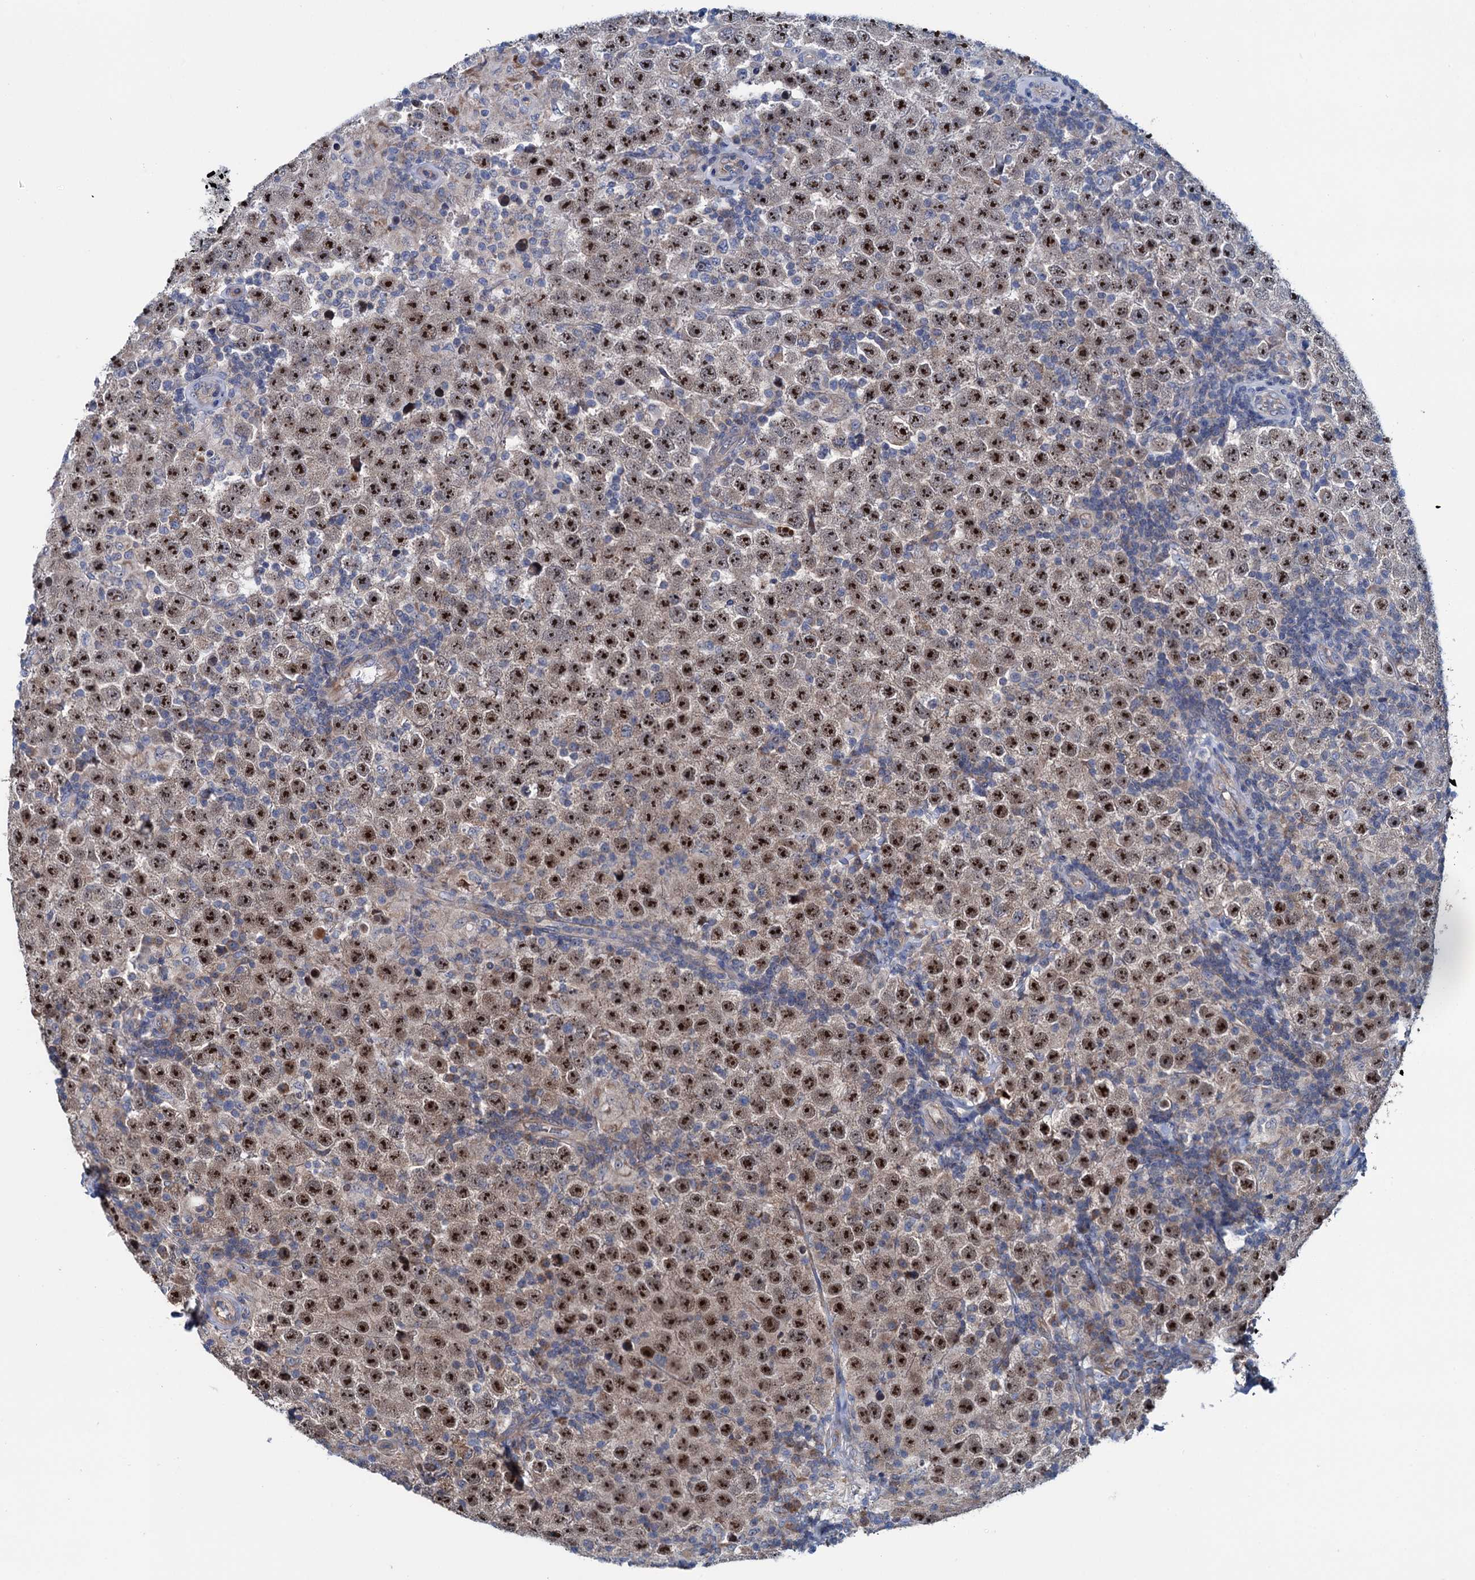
{"staining": {"intensity": "strong", "quantity": ">75%", "location": "nuclear"}, "tissue": "testis cancer", "cell_type": "Tumor cells", "image_type": "cancer", "snomed": [{"axis": "morphology", "description": "Normal tissue, NOS"}, {"axis": "morphology", "description": "Urothelial carcinoma, High grade"}, {"axis": "morphology", "description": "Seminoma, NOS"}, {"axis": "morphology", "description": "Carcinoma, Embryonal, NOS"}, {"axis": "topography", "description": "Urinary bladder"}, {"axis": "topography", "description": "Testis"}], "caption": "Immunohistochemical staining of testis cancer (urothelial carcinoma (high-grade)) exhibits high levels of strong nuclear expression in about >75% of tumor cells.", "gene": "EYA4", "patient": {"sex": "male", "age": 41}}